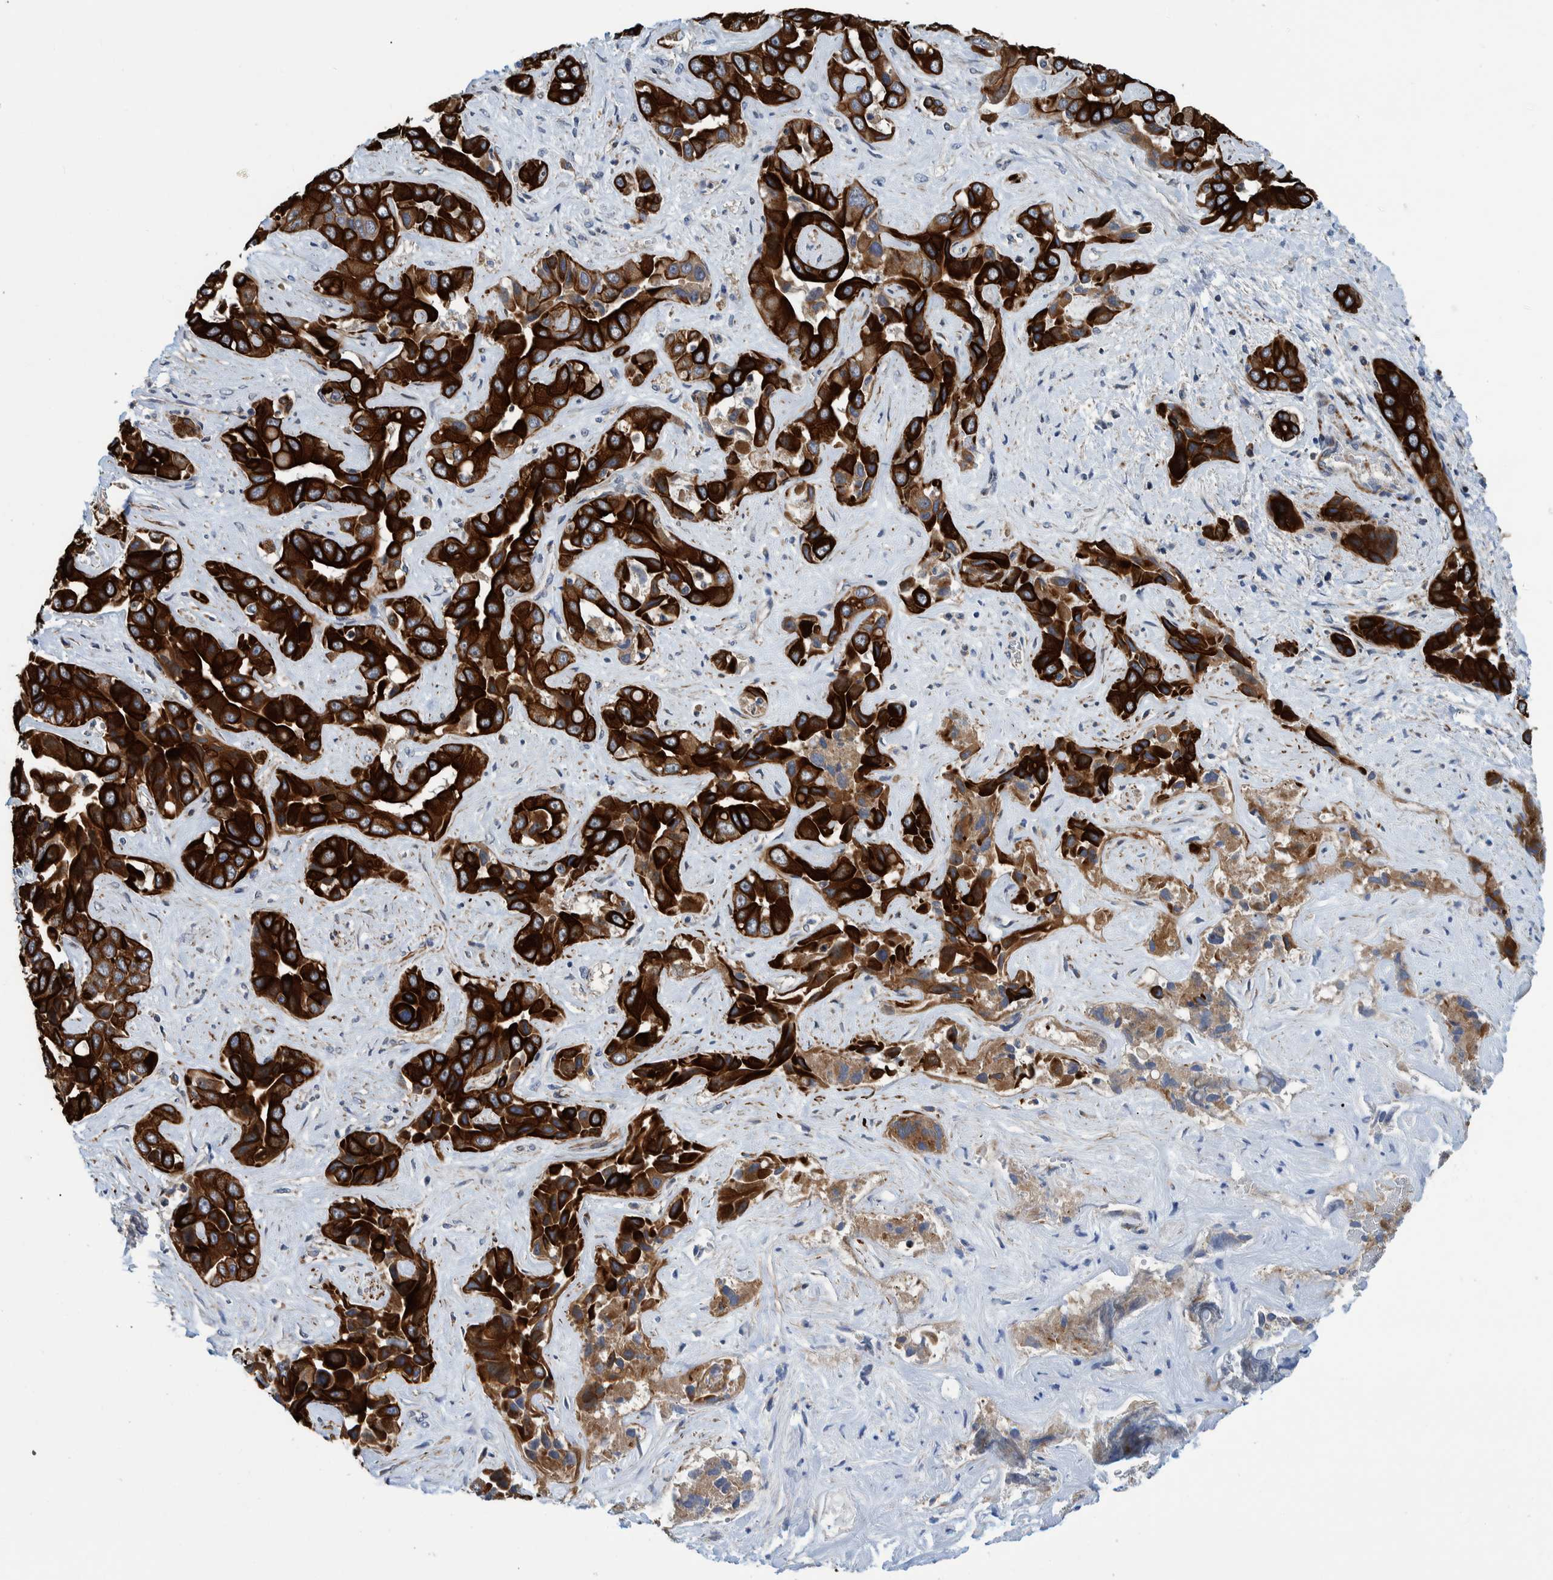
{"staining": {"intensity": "strong", "quantity": ">75%", "location": "cytoplasmic/membranous"}, "tissue": "liver cancer", "cell_type": "Tumor cells", "image_type": "cancer", "snomed": [{"axis": "morphology", "description": "Cholangiocarcinoma"}, {"axis": "topography", "description": "Liver"}], "caption": "Human liver cancer (cholangiocarcinoma) stained with a brown dye shows strong cytoplasmic/membranous positive expression in about >75% of tumor cells.", "gene": "MKS1", "patient": {"sex": "female", "age": 52}}